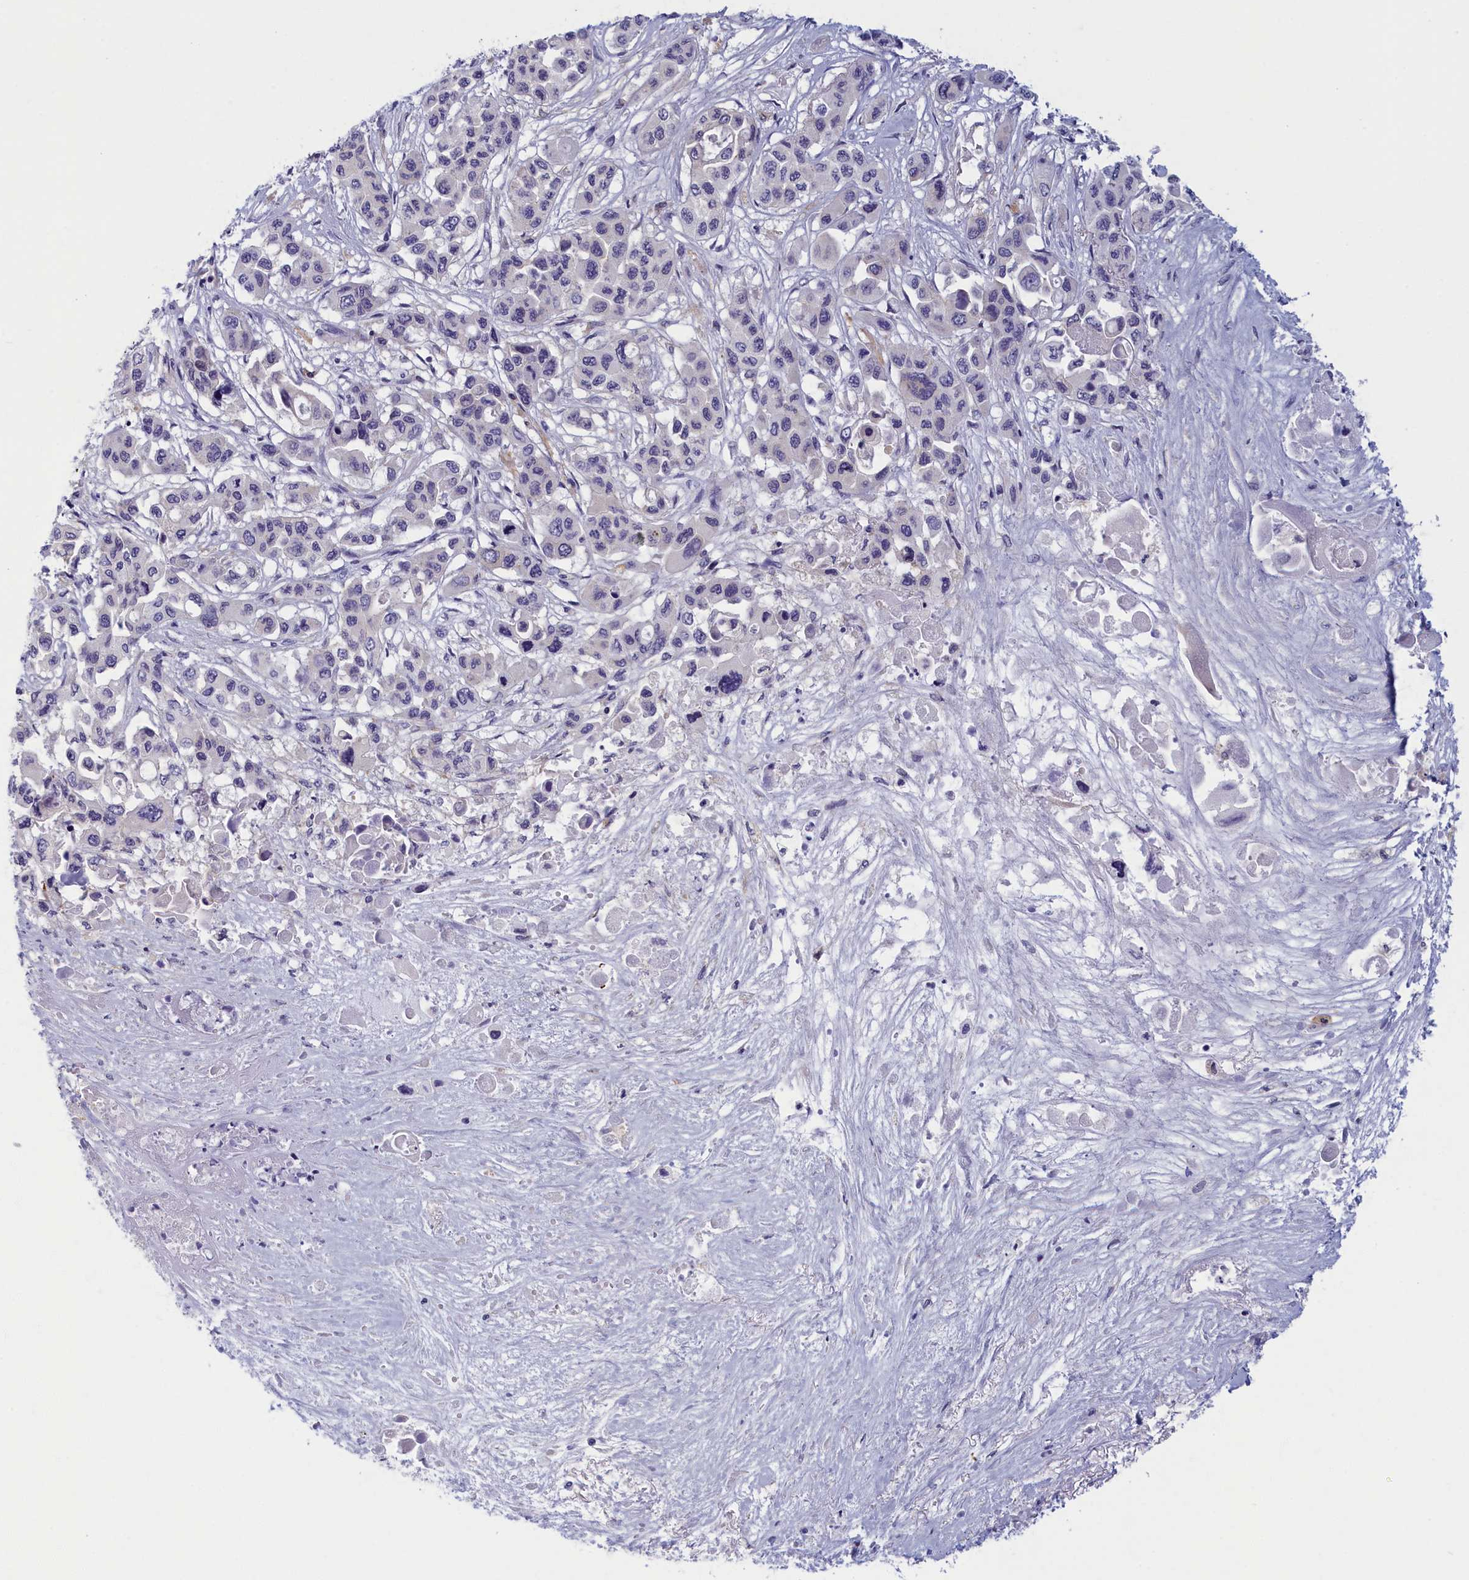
{"staining": {"intensity": "negative", "quantity": "none", "location": "none"}, "tissue": "pancreatic cancer", "cell_type": "Tumor cells", "image_type": "cancer", "snomed": [{"axis": "morphology", "description": "Adenocarcinoma, NOS"}, {"axis": "topography", "description": "Pancreas"}], "caption": "IHC photomicrograph of human pancreatic cancer (adenocarcinoma) stained for a protein (brown), which displays no staining in tumor cells. The staining was performed using DAB (3,3'-diaminobenzidine) to visualize the protein expression in brown, while the nuclei were stained in blue with hematoxylin (Magnification: 20x).", "gene": "NOL10", "patient": {"sex": "male", "age": 92}}